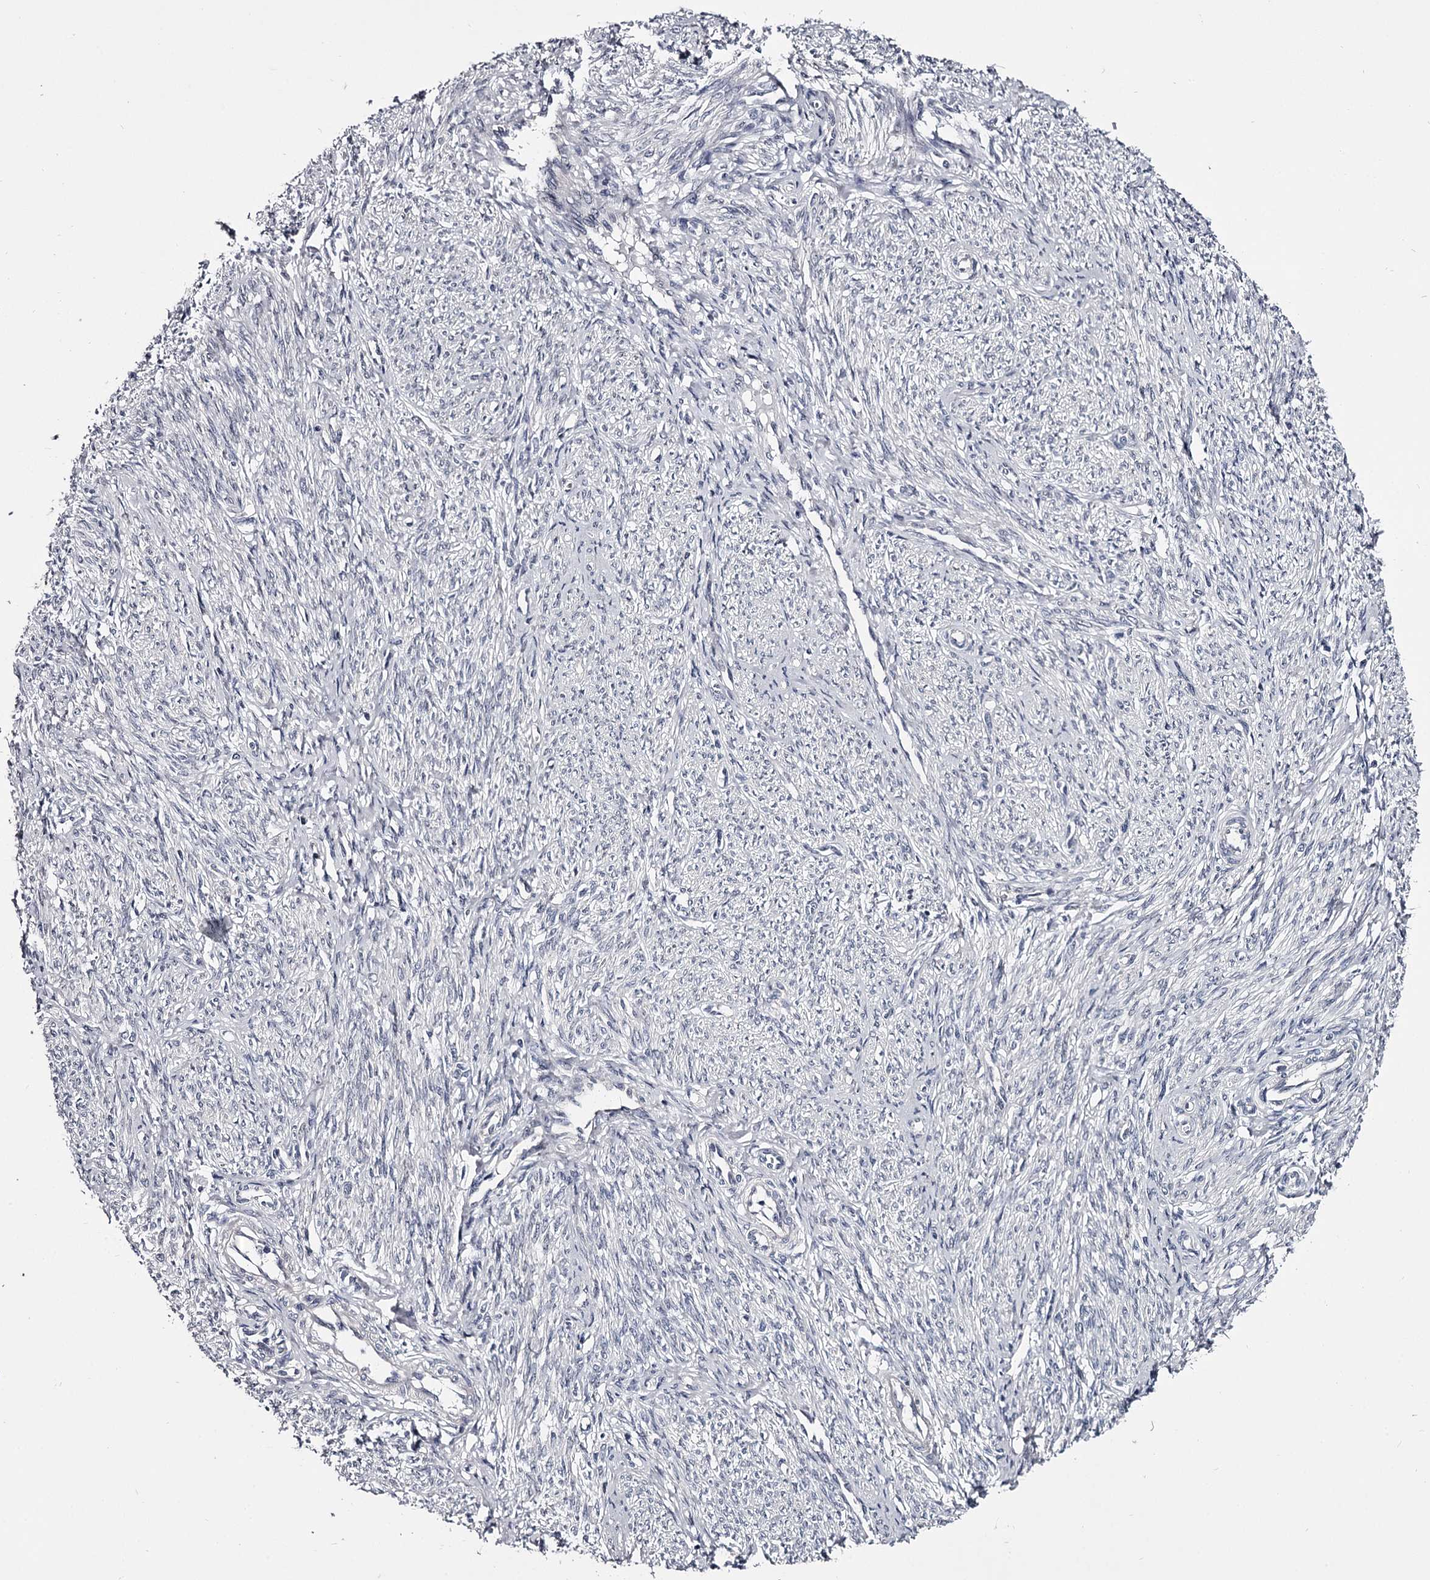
{"staining": {"intensity": "negative", "quantity": "none", "location": "none"}, "tissue": "endometrium", "cell_type": "Cells in endometrial stroma", "image_type": "normal", "snomed": [{"axis": "morphology", "description": "Normal tissue, NOS"}, {"axis": "topography", "description": "Endometrium"}], "caption": "Immunohistochemical staining of normal human endometrium reveals no significant expression in cells in endometrial stroma. Nuclei are stained in blue.", "gene": "OVOL2", "patient": {"sex": "female", "age": 72}}